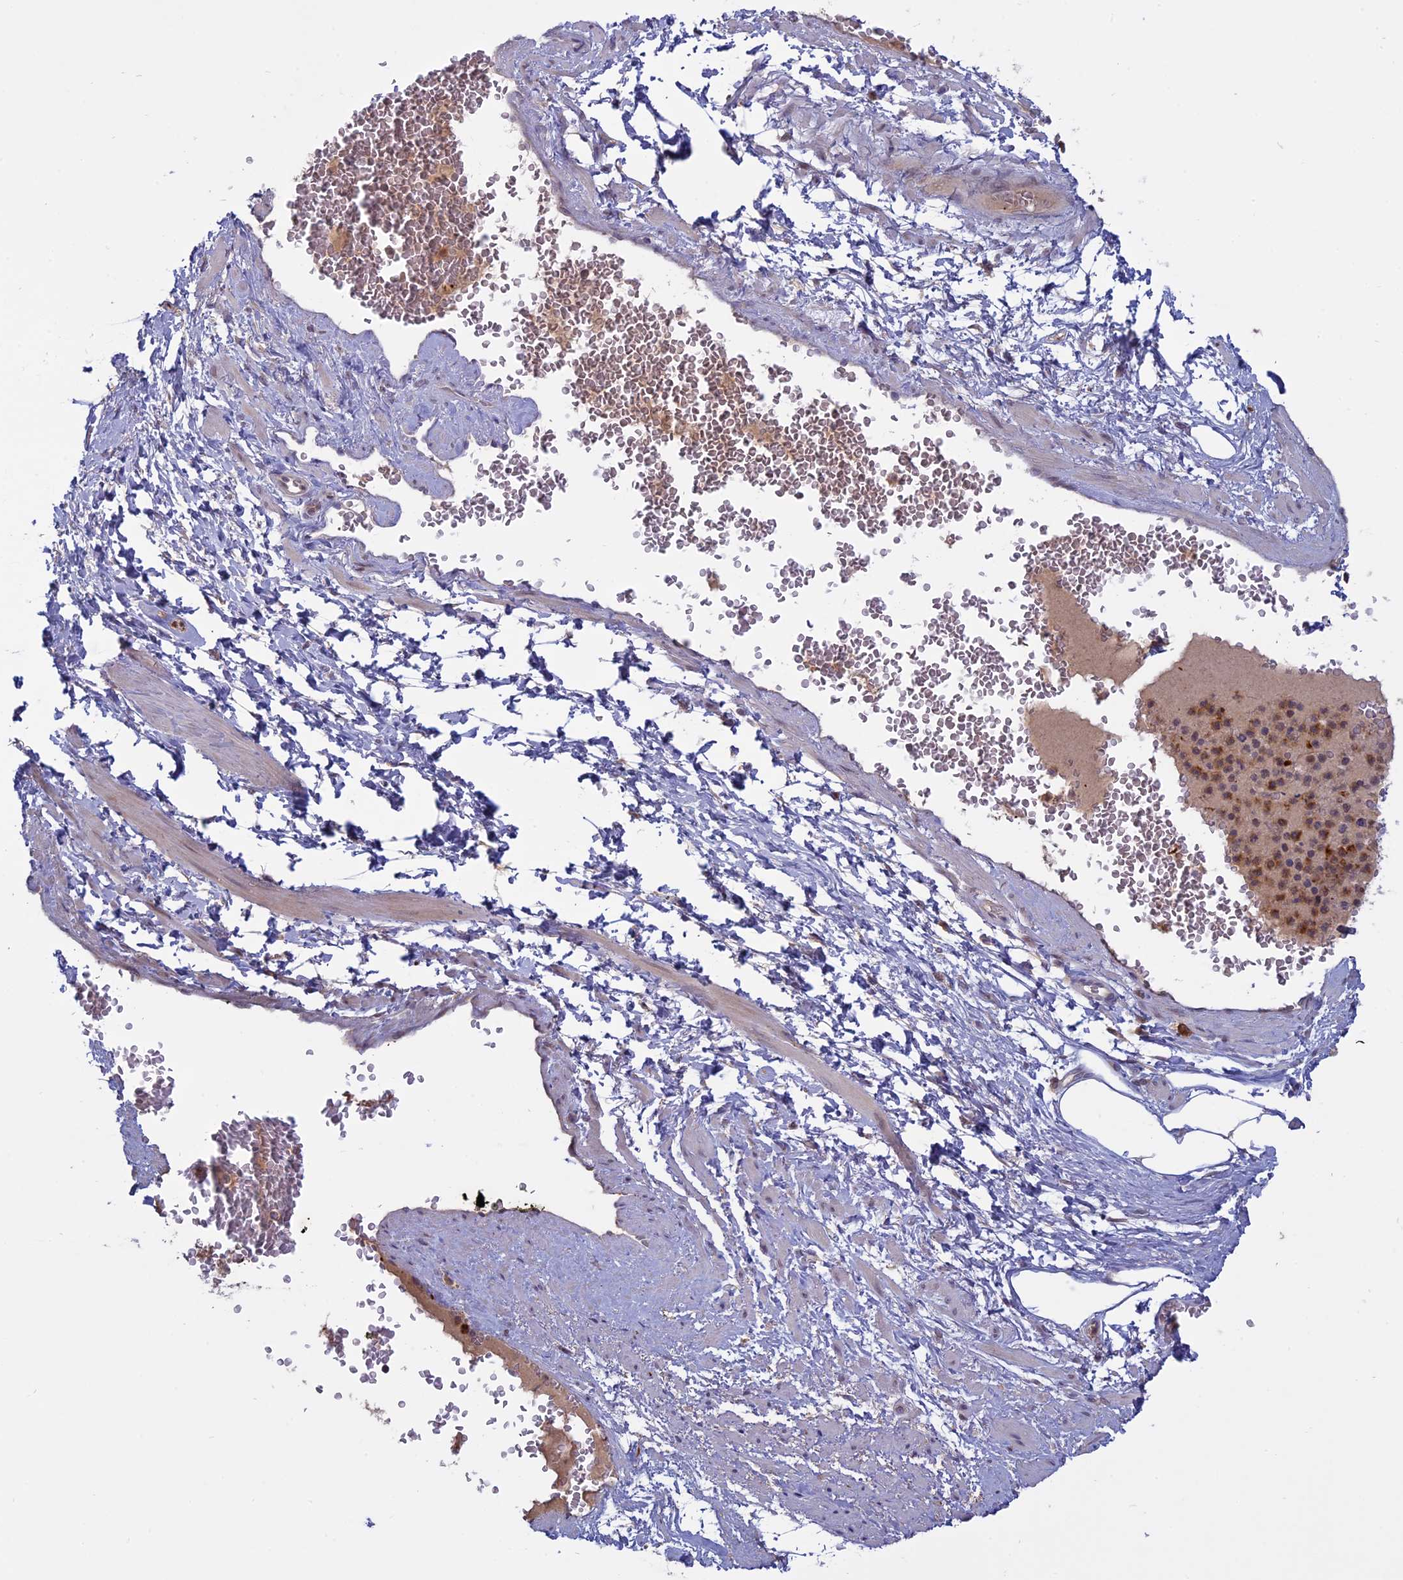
{"staining": {"intensity": "negative", "quantity": "none", "location": "none"}, "tissue": "adipose tissue", "cell_type": "Adipocytes", "image_type": "normal", "snomed": [{"axis": "morphology", "description": "Normal tissue, NOS"}, {"axis": "morphology", "description": "Adenocarcinoma, Low grade"}, {"axis": "topography", "description": "Prostate"}, {"axis": "topography", "description": "Peripheral nerve tissue"}], "caption": "The photomicrograph exhibits no staining of adipocytes in unremarkable adipose tissue. The staining was performed using DAB to visualize the protein expression in brown, while the nuclei were stained in blue with hematoxylin (Magnification: 20x).", "gene": "TMEM208", "patient": {"sex": "male", "age": 63}}